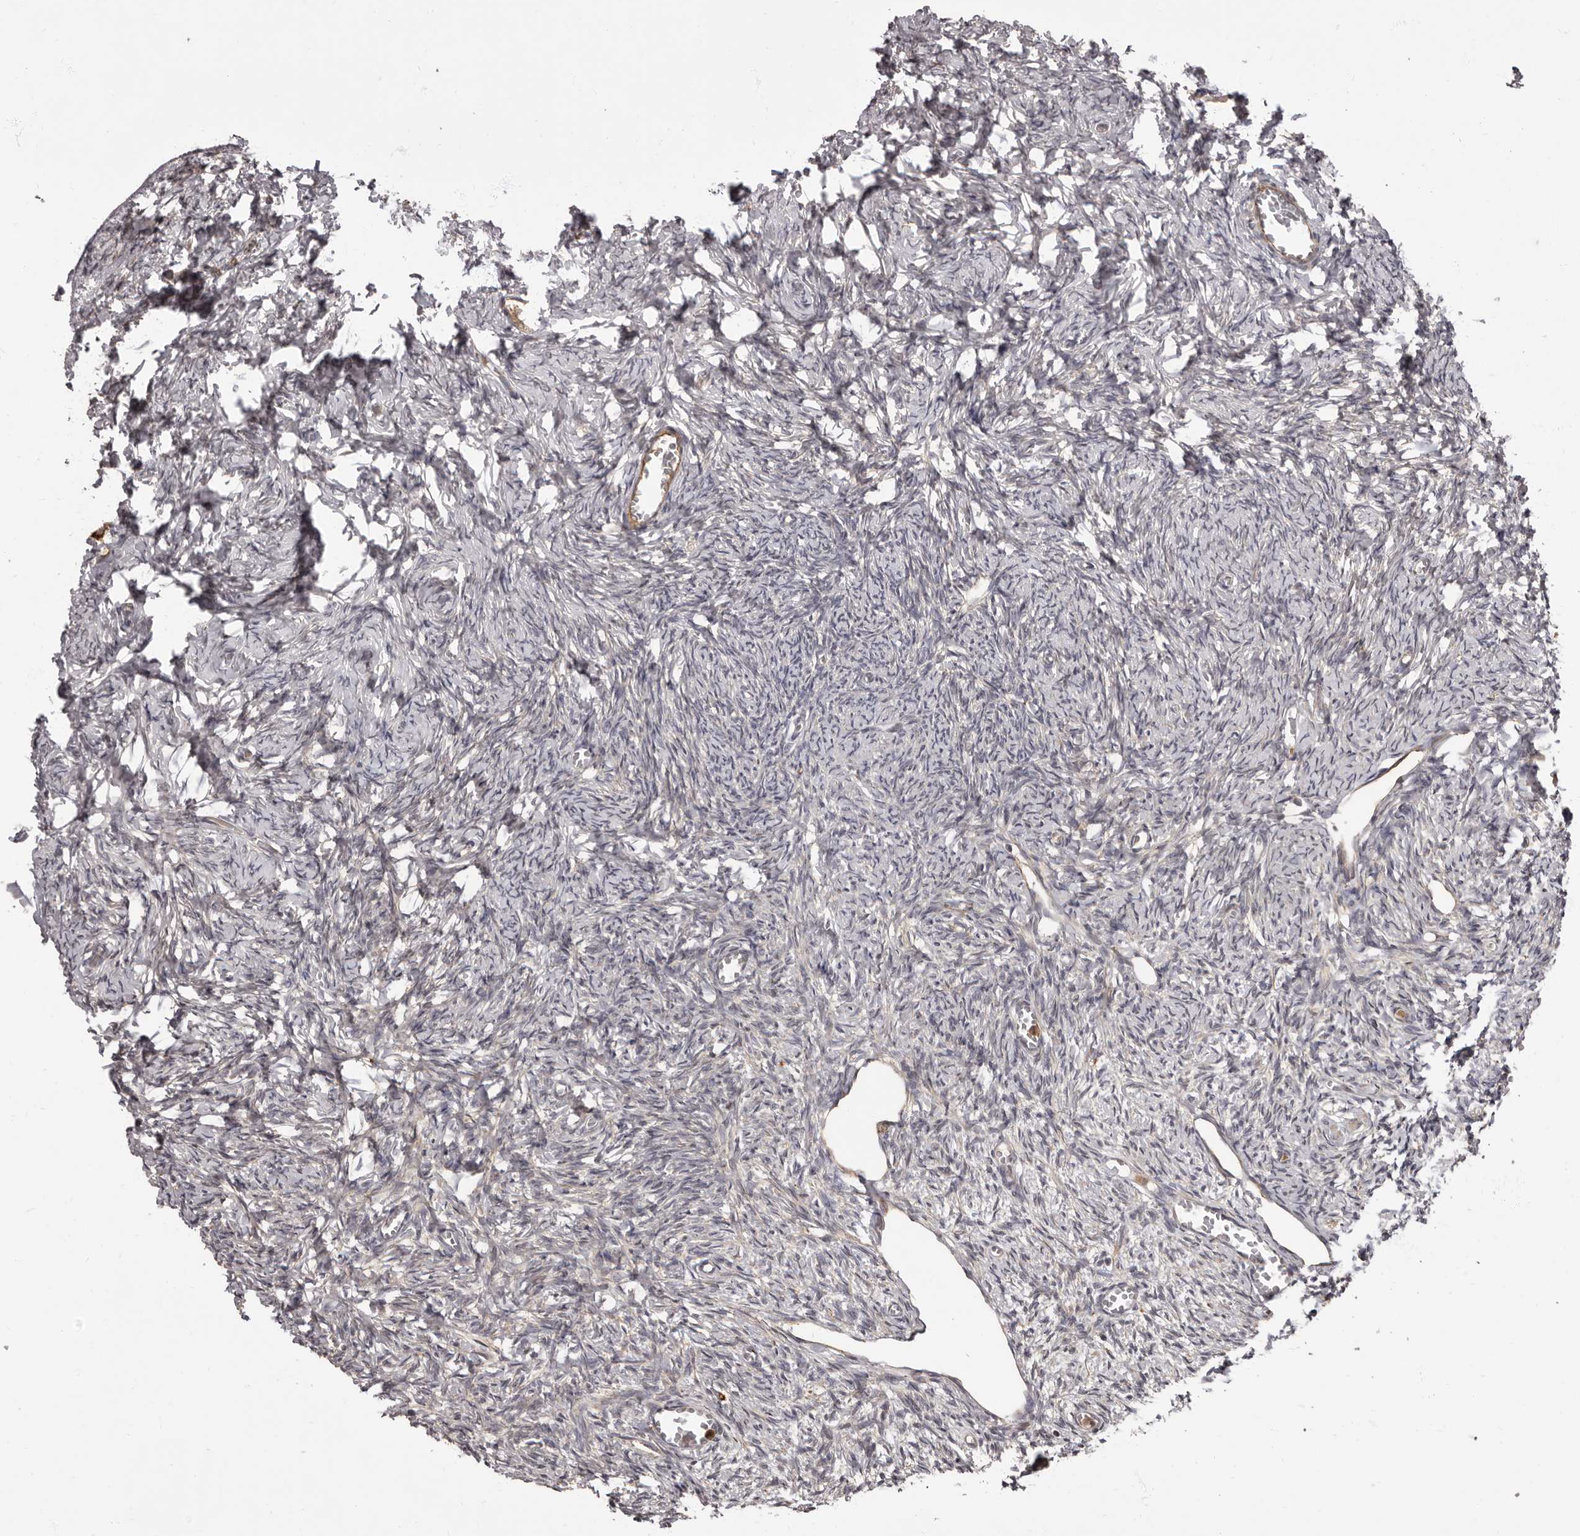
{"staining": {"intensity": "moderate", "quantity": ">75%", "location": "cytoplasmic/membranous"}, "tissue": "ovary", "cell_type": "Follicle cells", "image_type": "normal", "snomed": [{"axis": "morphology", "description": "Normal tissue, NOS"}, {"axis": "topography", "description": "Ovary"}], "caption": "Brown immunohistochemical staining in unremarkable human ovary shows moderate cytoplasmic/membranous positivity in about >75% of follicle cells.", "gene": "ADCY2", "patient": {"sex": "female", "age": 27}}